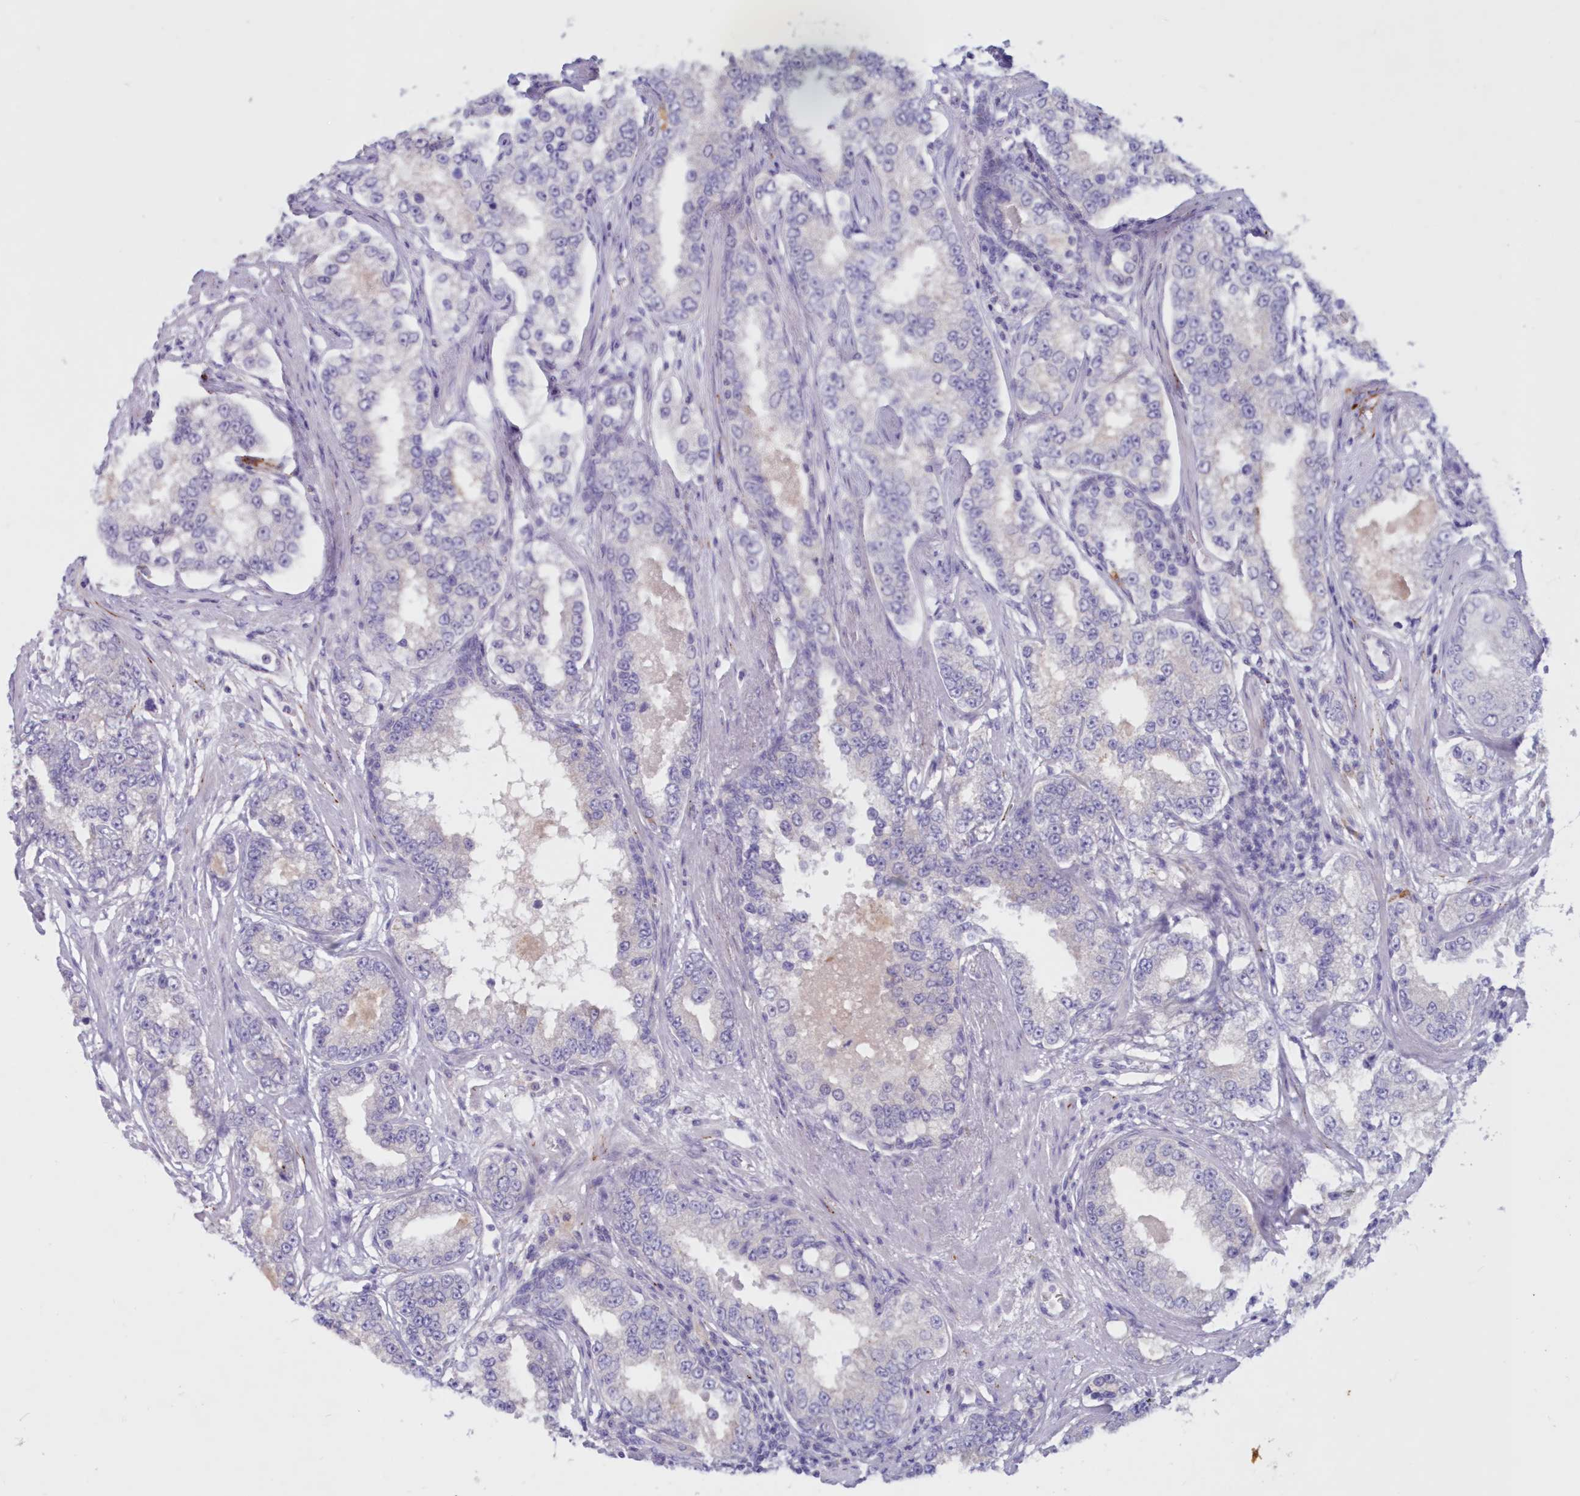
{"staining": {"intensity": "negative", "quantity": "none", "location": "none"}, "tissue": "prostate cancer", "cell_type": "Tumor cells", "image_type": "cancer", "snomed": [{"axis": "morphology", "description": "Normal tissue, NOS"}, {"axis": "morphology", "description": "Adenocarcinoma, High grade"}, {"axis": "topography", "description": "Prostate"}], "caption": "Human adenocarcinoma (high-grade) (prostate) stained for a protein using immunohistochemistry displays no staining in tumor cells.", "gene": "SNED1", "patient": {"sex": "male", "age": 83}}